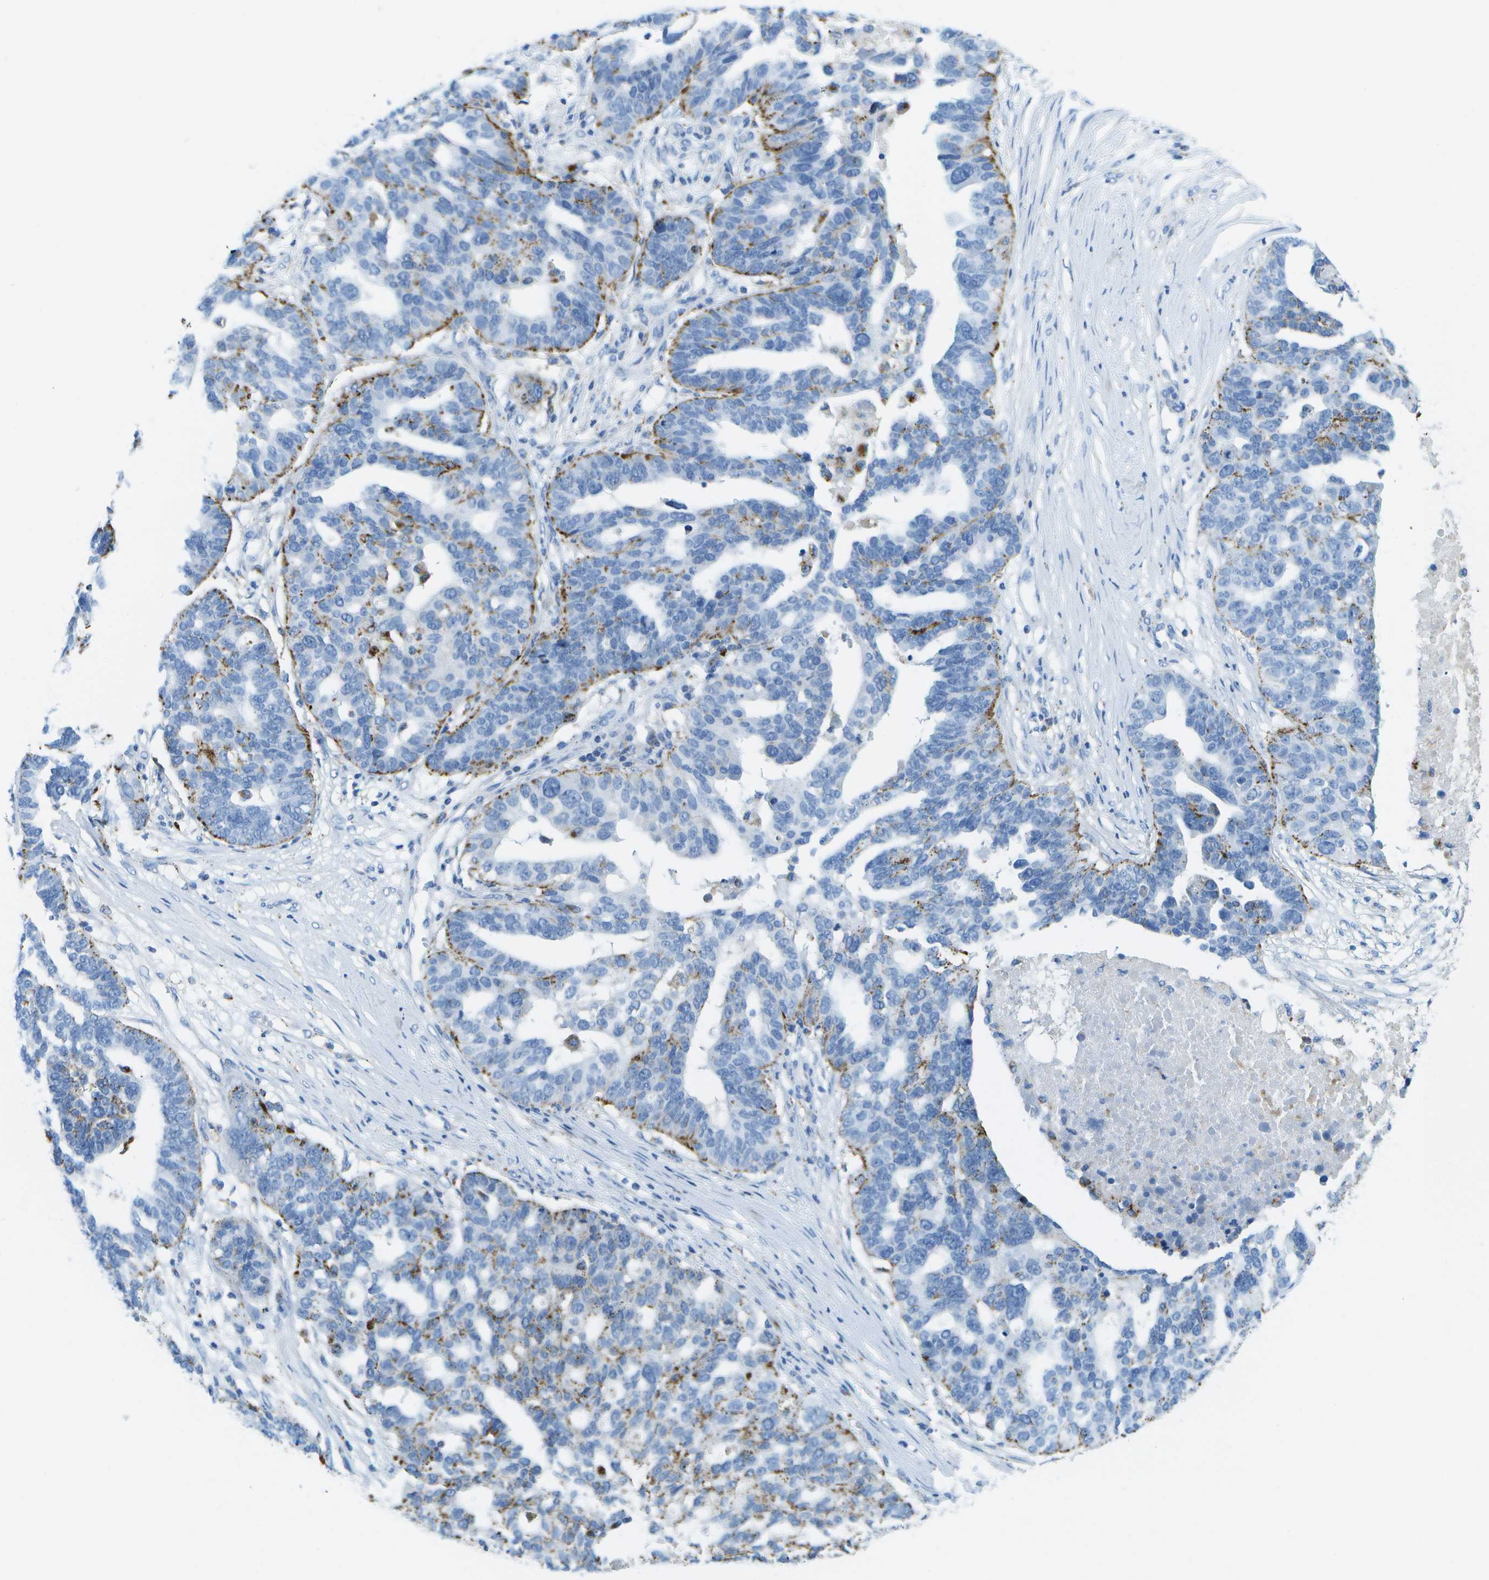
{"staining": {"intensity": "moderate", "quantity": "<25%", "location": "cytoplasmic/membranous"}, "tissue": "ovarian cancer", "cell_type": "Tumor cells", "image_type": "cancer", "snomed": [{"axis": "morphology", "description": "Cystadenocarcinoma, serous, NOS"}, {"axis": "topography", "description": "Ovary"}], "caption": "Immunohistochemical staining of human ovarian cancer (serous cystadenocarcinoma) exhibits moderate cytoplasmic/membranous protein expression in about <25% of tumor cells.", "gene": "PRCP", "patient": {"sex": "female", "age": 59}}